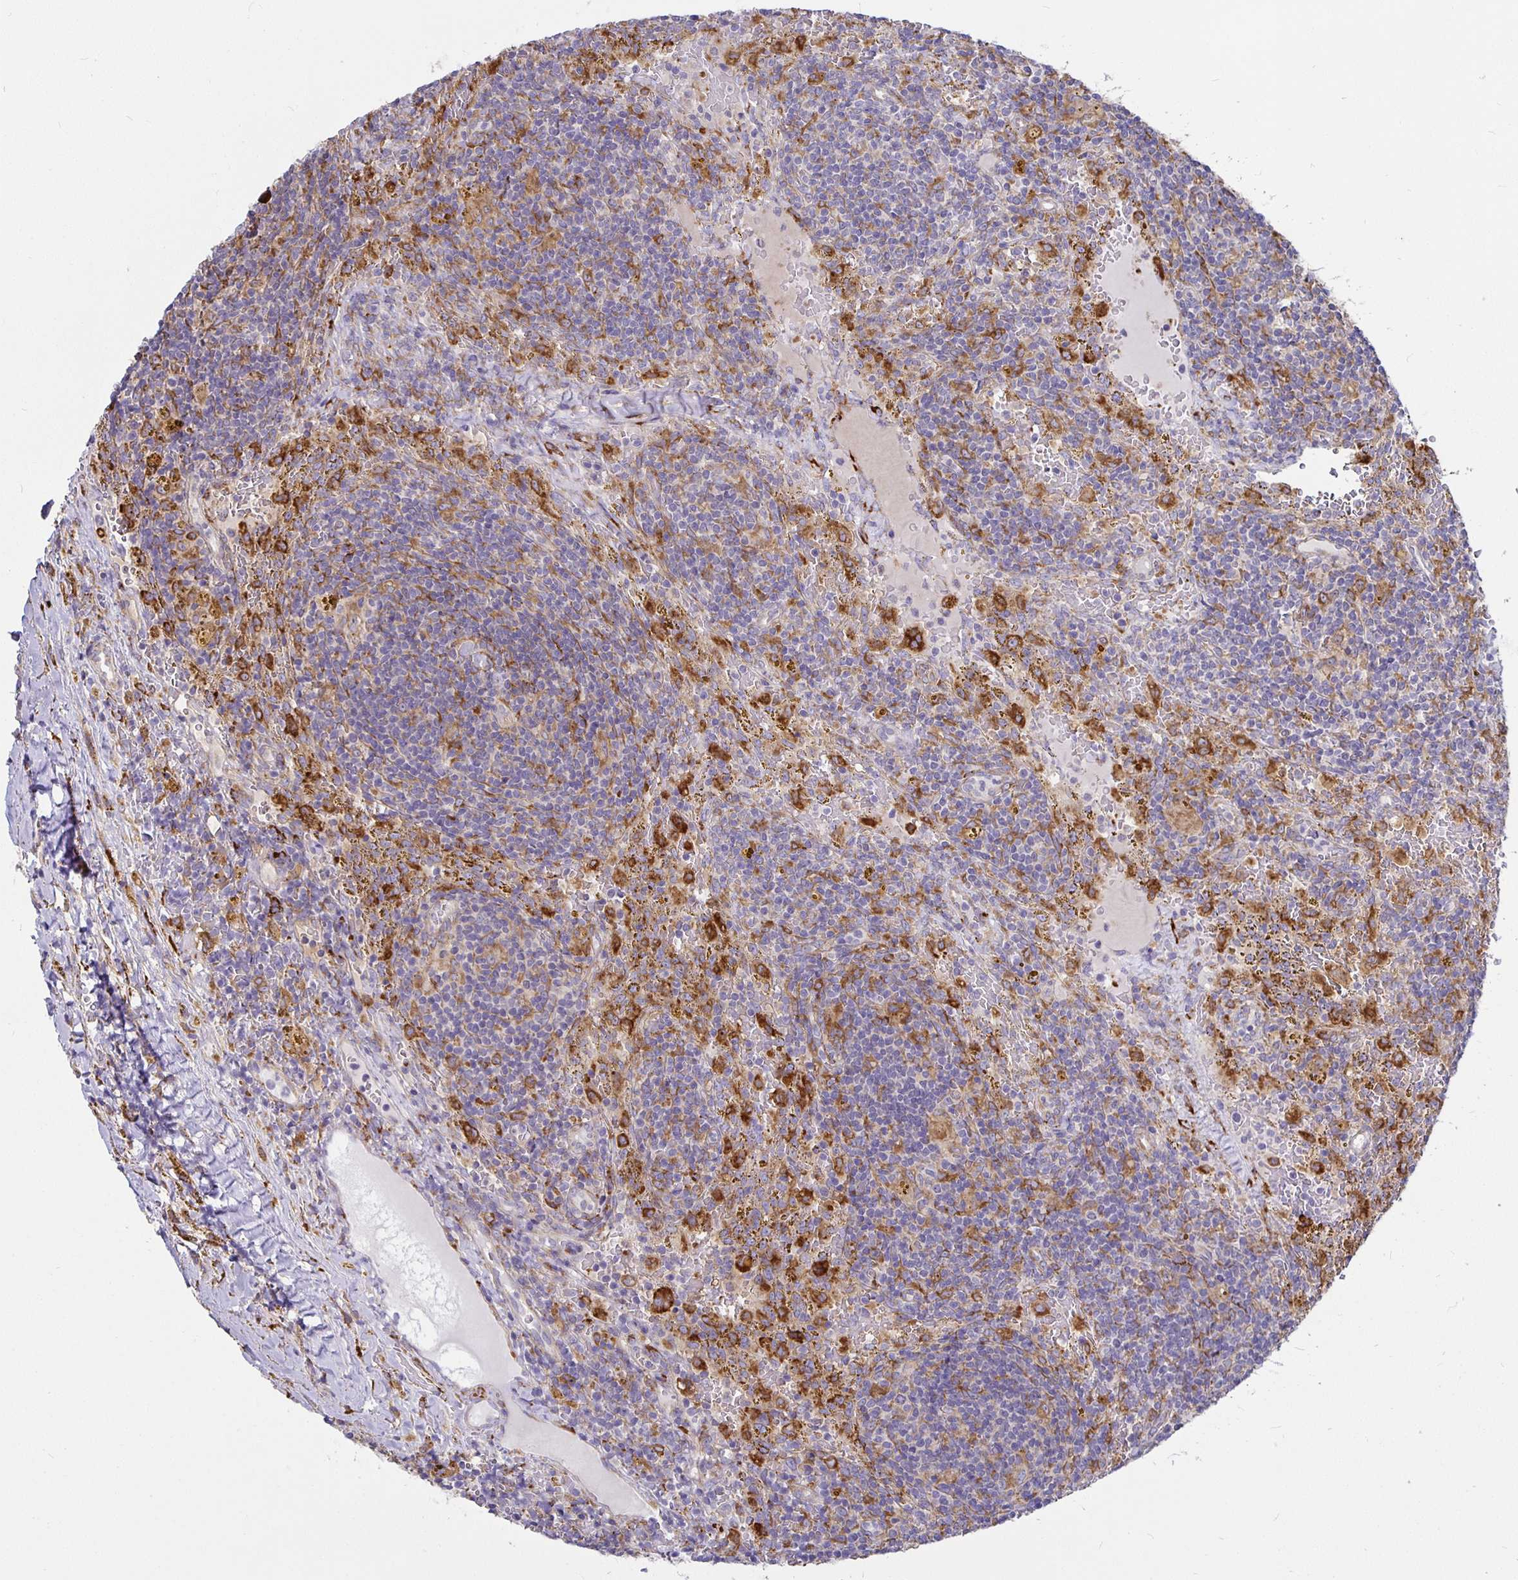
{"staining": {"intensity": "moderate", "quantity": "<25%", "location": "cytoplasmic/membranous"}, "tissue": "lymphoma", "cell_type": "Tumor cells", "image_type": "cancer", "snomed": [{"axis": "morphology", "description": "Malignant lymphoma, non-Hodgkin's type, Low grade"}, {"axis": "topography", "description": "Spleen"}], "caption": "Approximately <25% of tumor cells in human malignant lymphoma, non-Hodgkin's type (low-grade) demonstrate moderate cytoplasmic/membranous protein staining as visualized by brown immunohistochemical staining.", "gene": "P4HA2", "patient": {"sex": "female", "age": 70}}